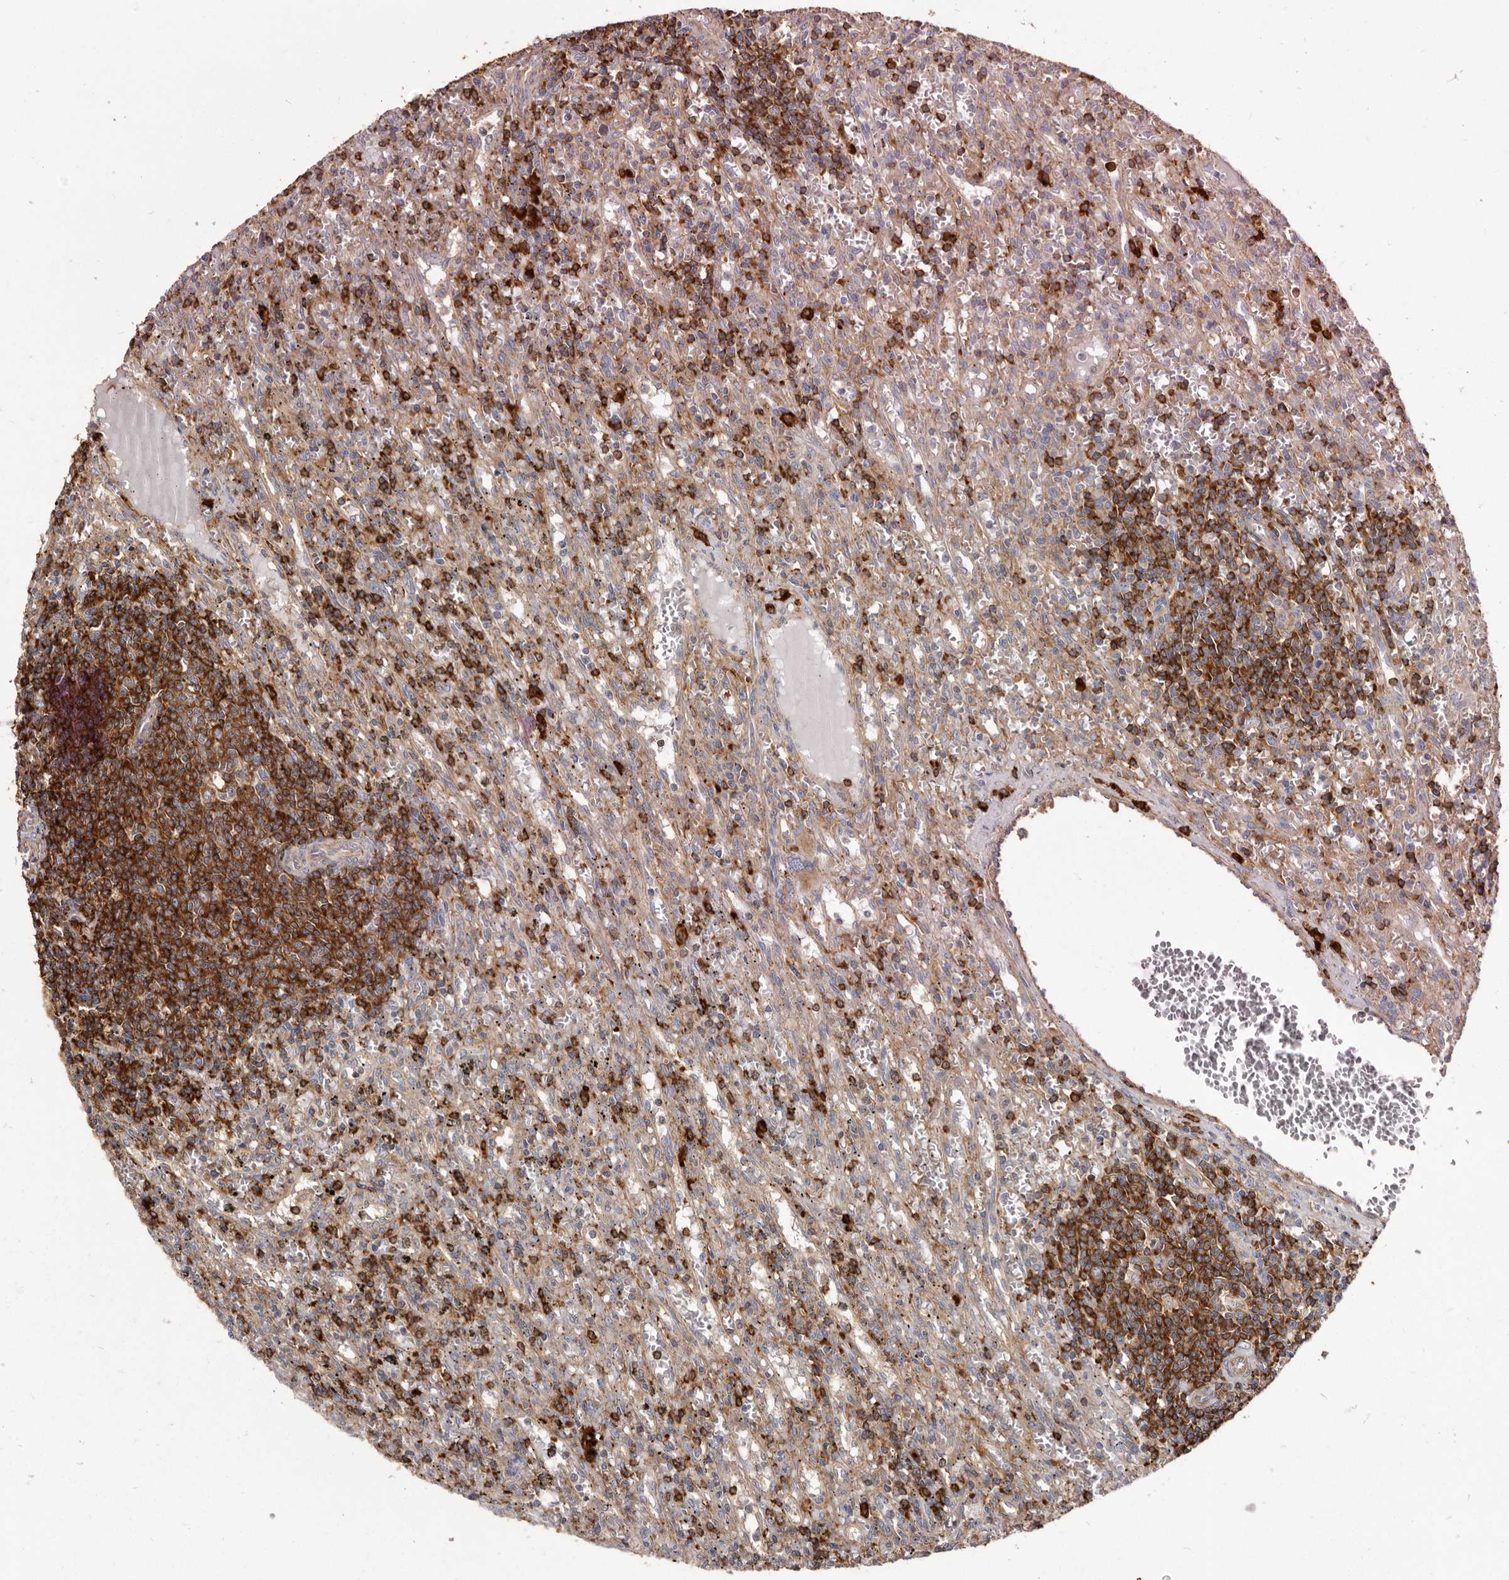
{"staining": {"intensity": "weak", "quantity": "25%-75%", "location": "cytoplasmic/membranous"}, "tissue": "lymphoma", "cell_type": "Tumor cells", "image_type": "cancer", "snomed": [{"axis": "morphology", "description": "Malignant lymphoma, non-Hodgkin's type, Low grade"}, {"axis": "topography", "description": "Spleen"}], "caption": "Low-grade malignant lymphoma, non-Hodgkin's type stained for a protein reveals weak cytoplasmic/membranous positivity in tumor cells.", "gene": "TPD52", "patient": {"sex": "male", "age": 76}}